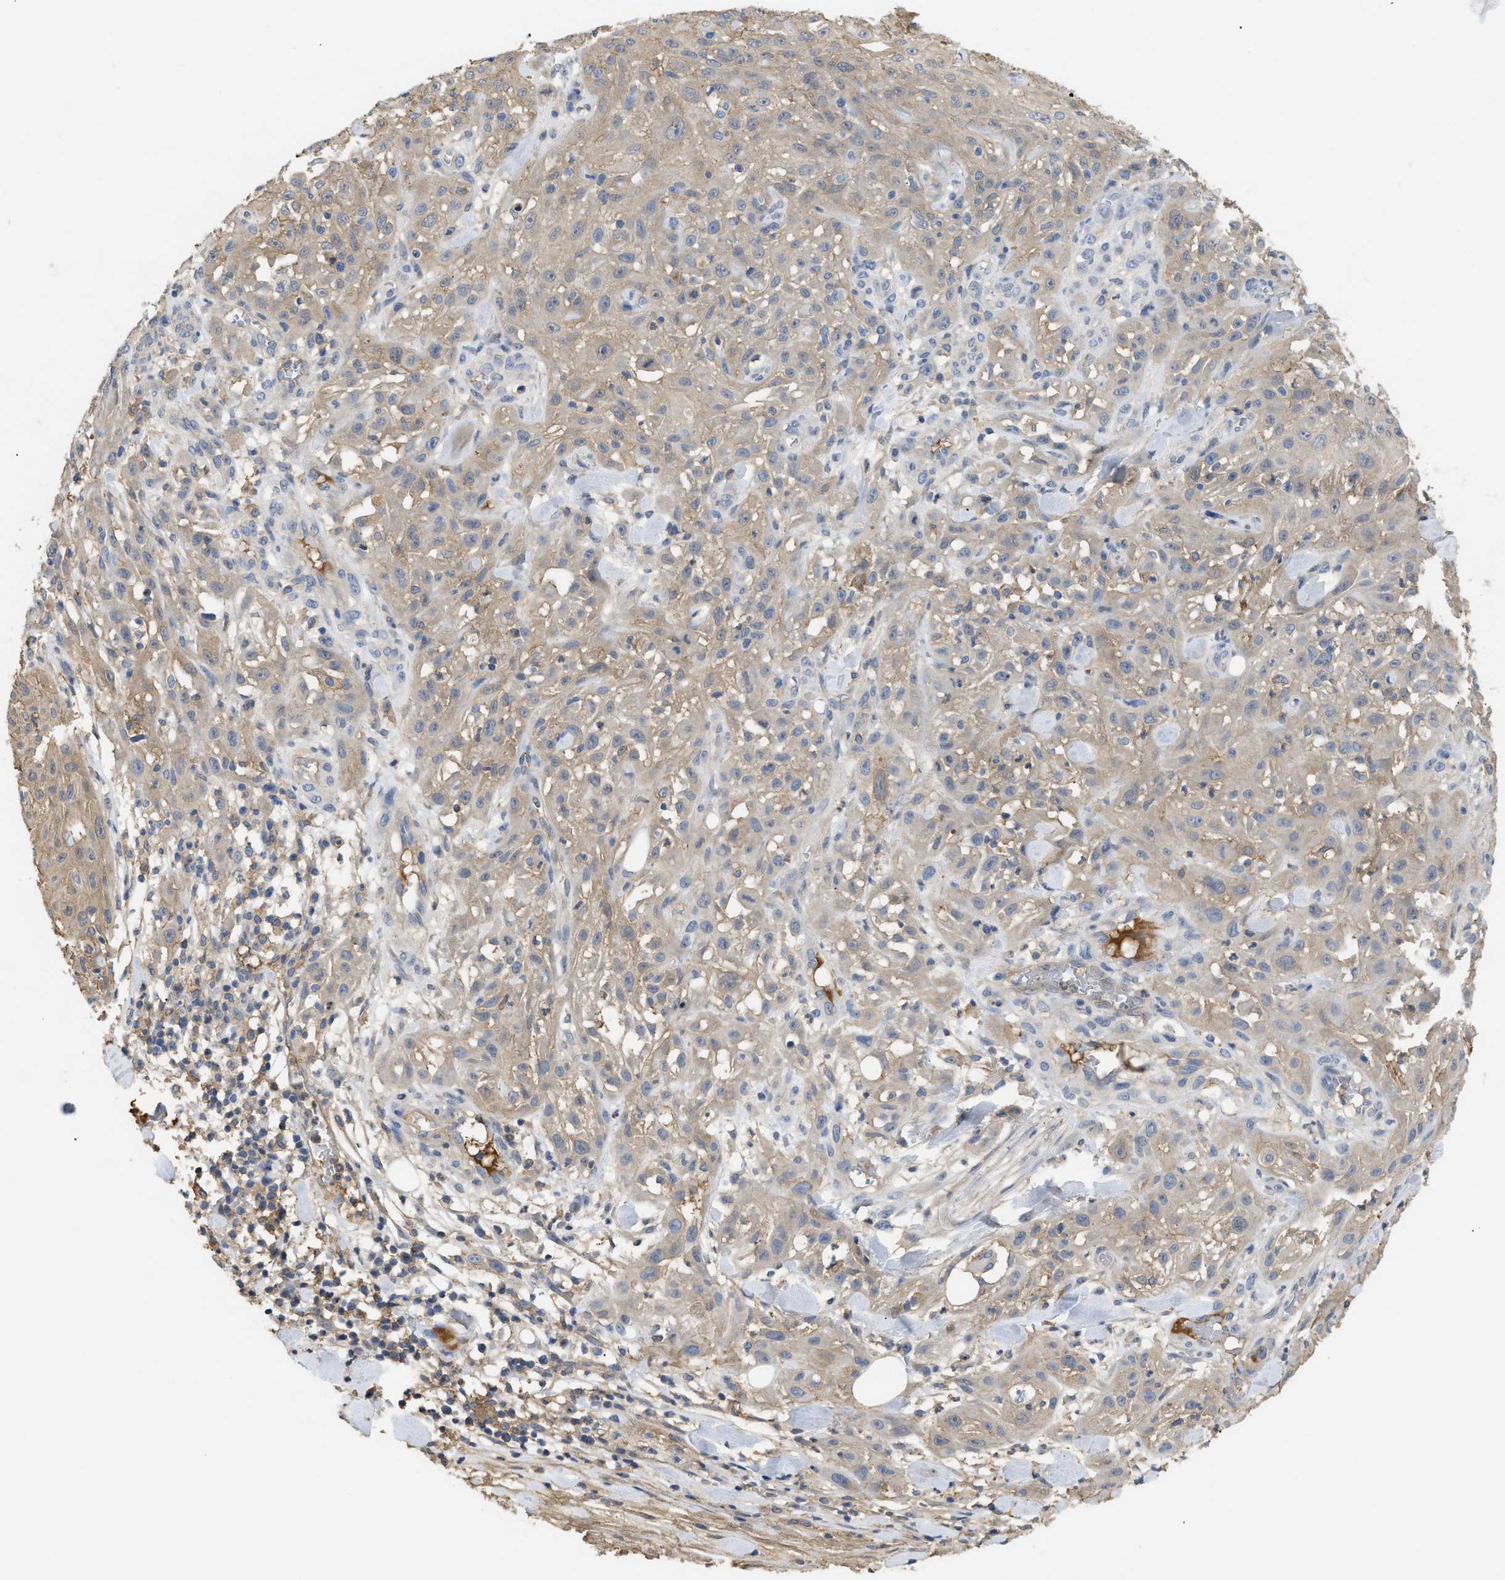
{"staining": {"intensity": "weak", "quantity": "<25%", "location": "cytoplasmic/membranous"}, "tissue": "skin cancer", "cell_type": "Tumor cells", "image_type": "cancer", "snomed": [{"axis": "morphology", "description": "Squamous cell carcinoma, NOS"}, {"axis": "topography", "description": "Skin"}], "caption": "An IHC micrograph of skin cancer (squamous cell carcinoma) is shown. There is no staining in tumor cells of skin cancer (squamous cell carcinoma).", "gene": "ANXA4", "patient": {"sex": "male", "age": 75}}